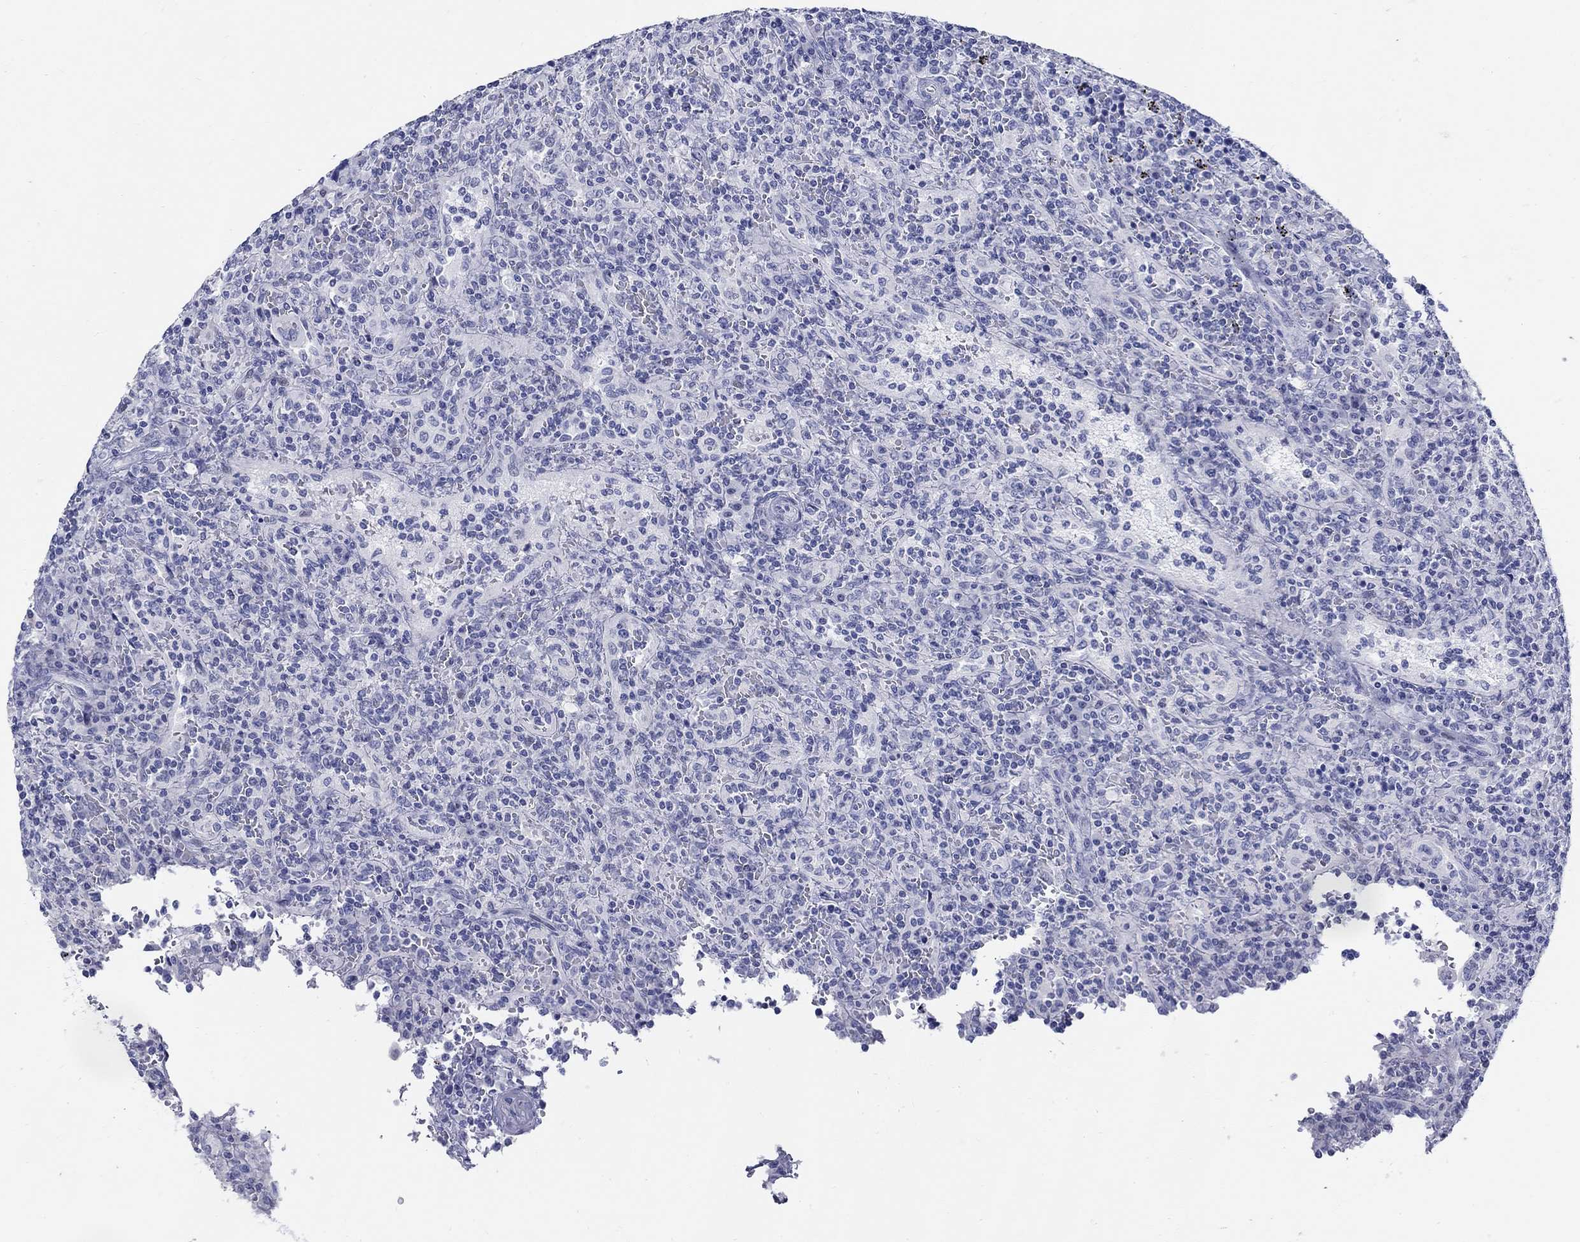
{"staining": {"intensity": "negative", "quantity": "none", "location": "none"}, "tissue": "lymphoma", "cell_type": "Tumor cells", "image_type": "cancer", "snomed": [{"axis": "morphology", "description": "Malignant lymphoma, non-Hodgkin's type, Low grade"}, {"axis": "topography", "description": "Spleen"}], "caption": "Tumor cells are negative for protein expression in human malignant lymphoma, non-Hodgkin's type (low-grade).", "gene": "CRYGS", "patient": {"sex": "male", "age": 62}}